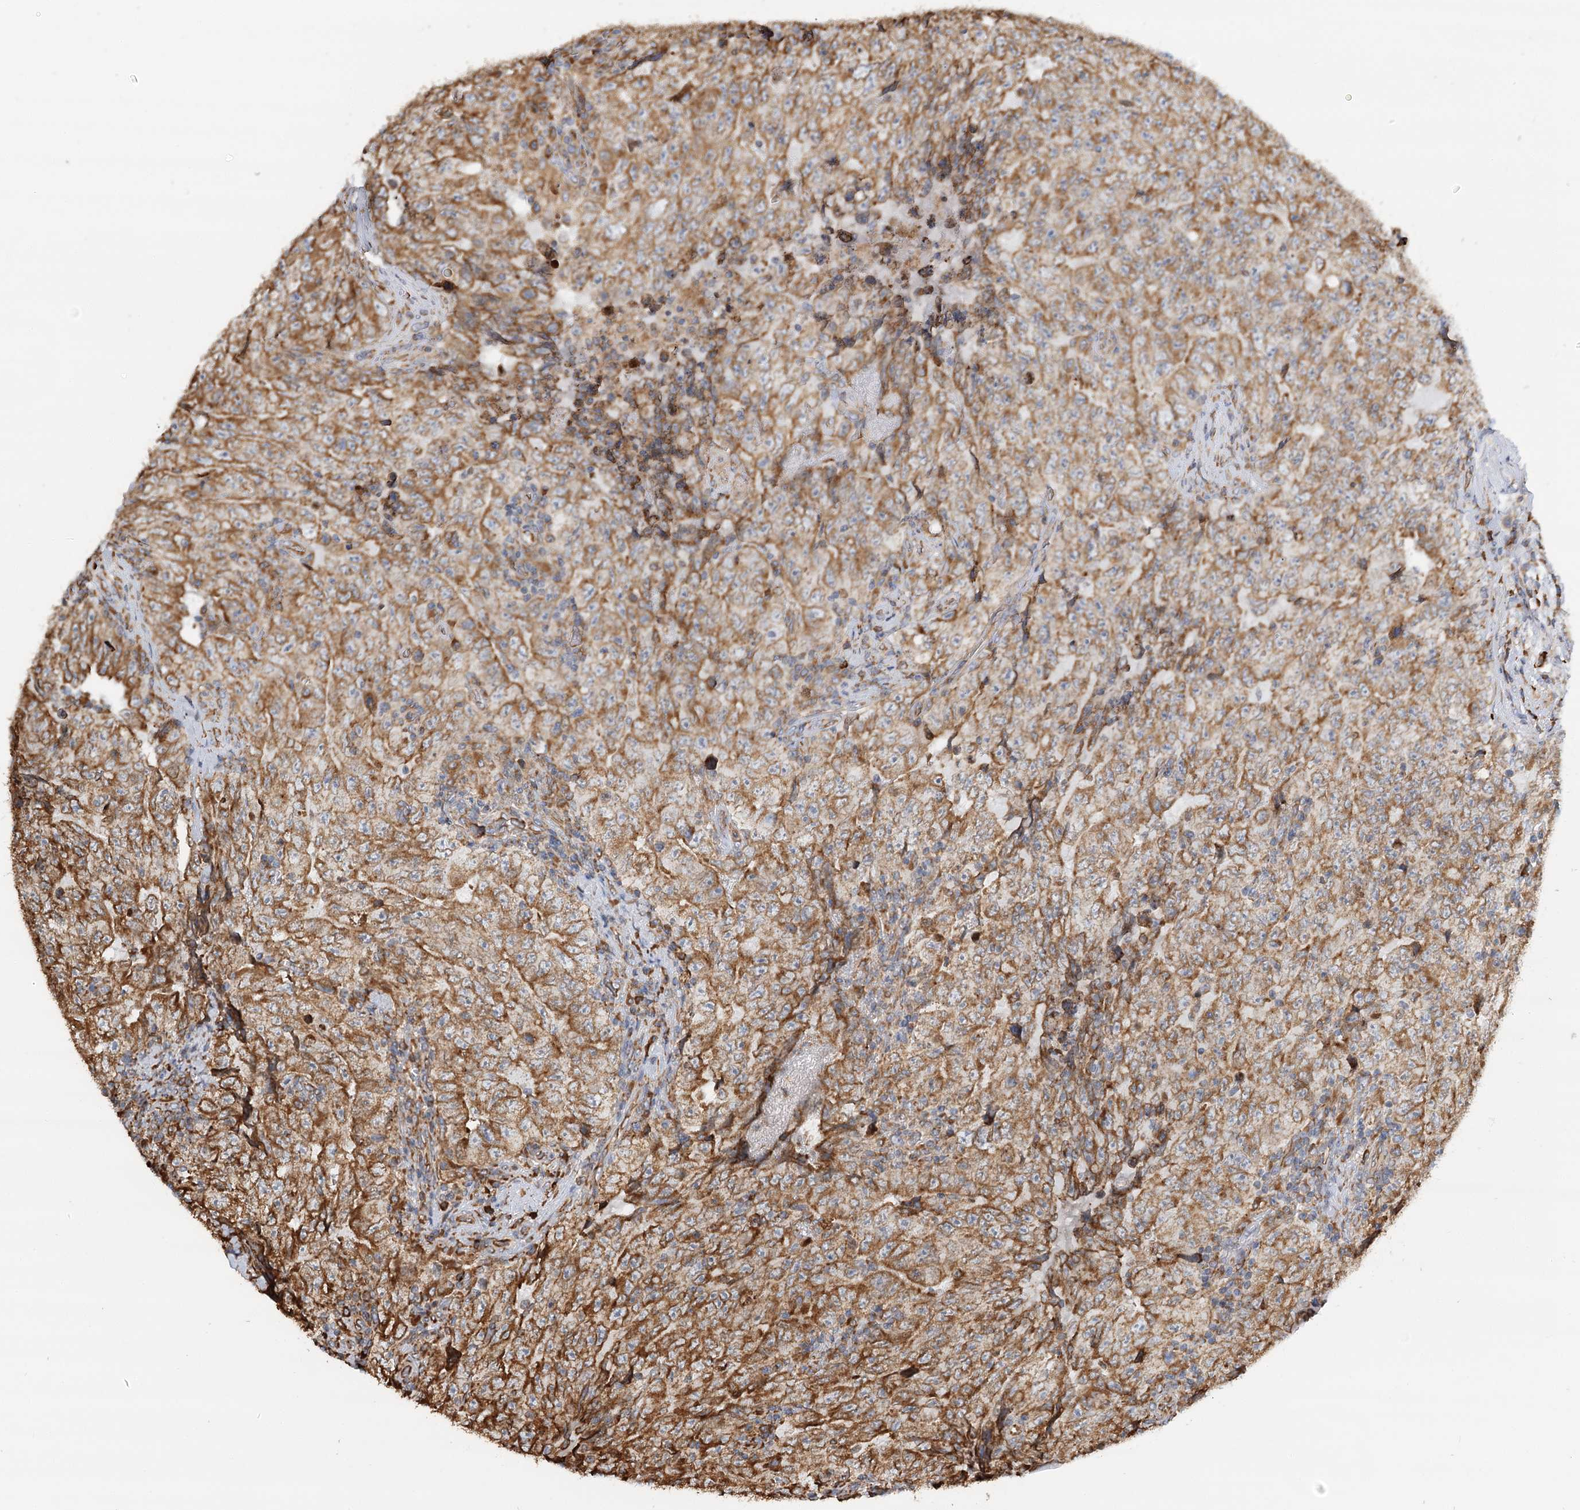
{"staining": {"intensity": "moderate", "quantity": ">75%", "location": "cytoplasmic/membranous"}, "tissue": "testis cancer", "cell_type": "Tumor cells", "image_type": "cancer", "snomed": [{"axis": "morphology", "description": "Carcinoma, Embryonal, NOS"}, {"axis": "topography", "description": "Testis"}], "caption": "A brown stain highlights moderate cytoplasmic/membranous positivity of a protein in human testis cancer (embryonal carcinoma) tumor cells. The staining was performed using DAB (3,3'-diaminobenzidine) to visualize the protein expression in brown, while the nuclei were stained in blue with hematoxylin (Magnification: 20x).", "gene": "TAS1R1", "patient": {"sex": "male", "age": 26}}